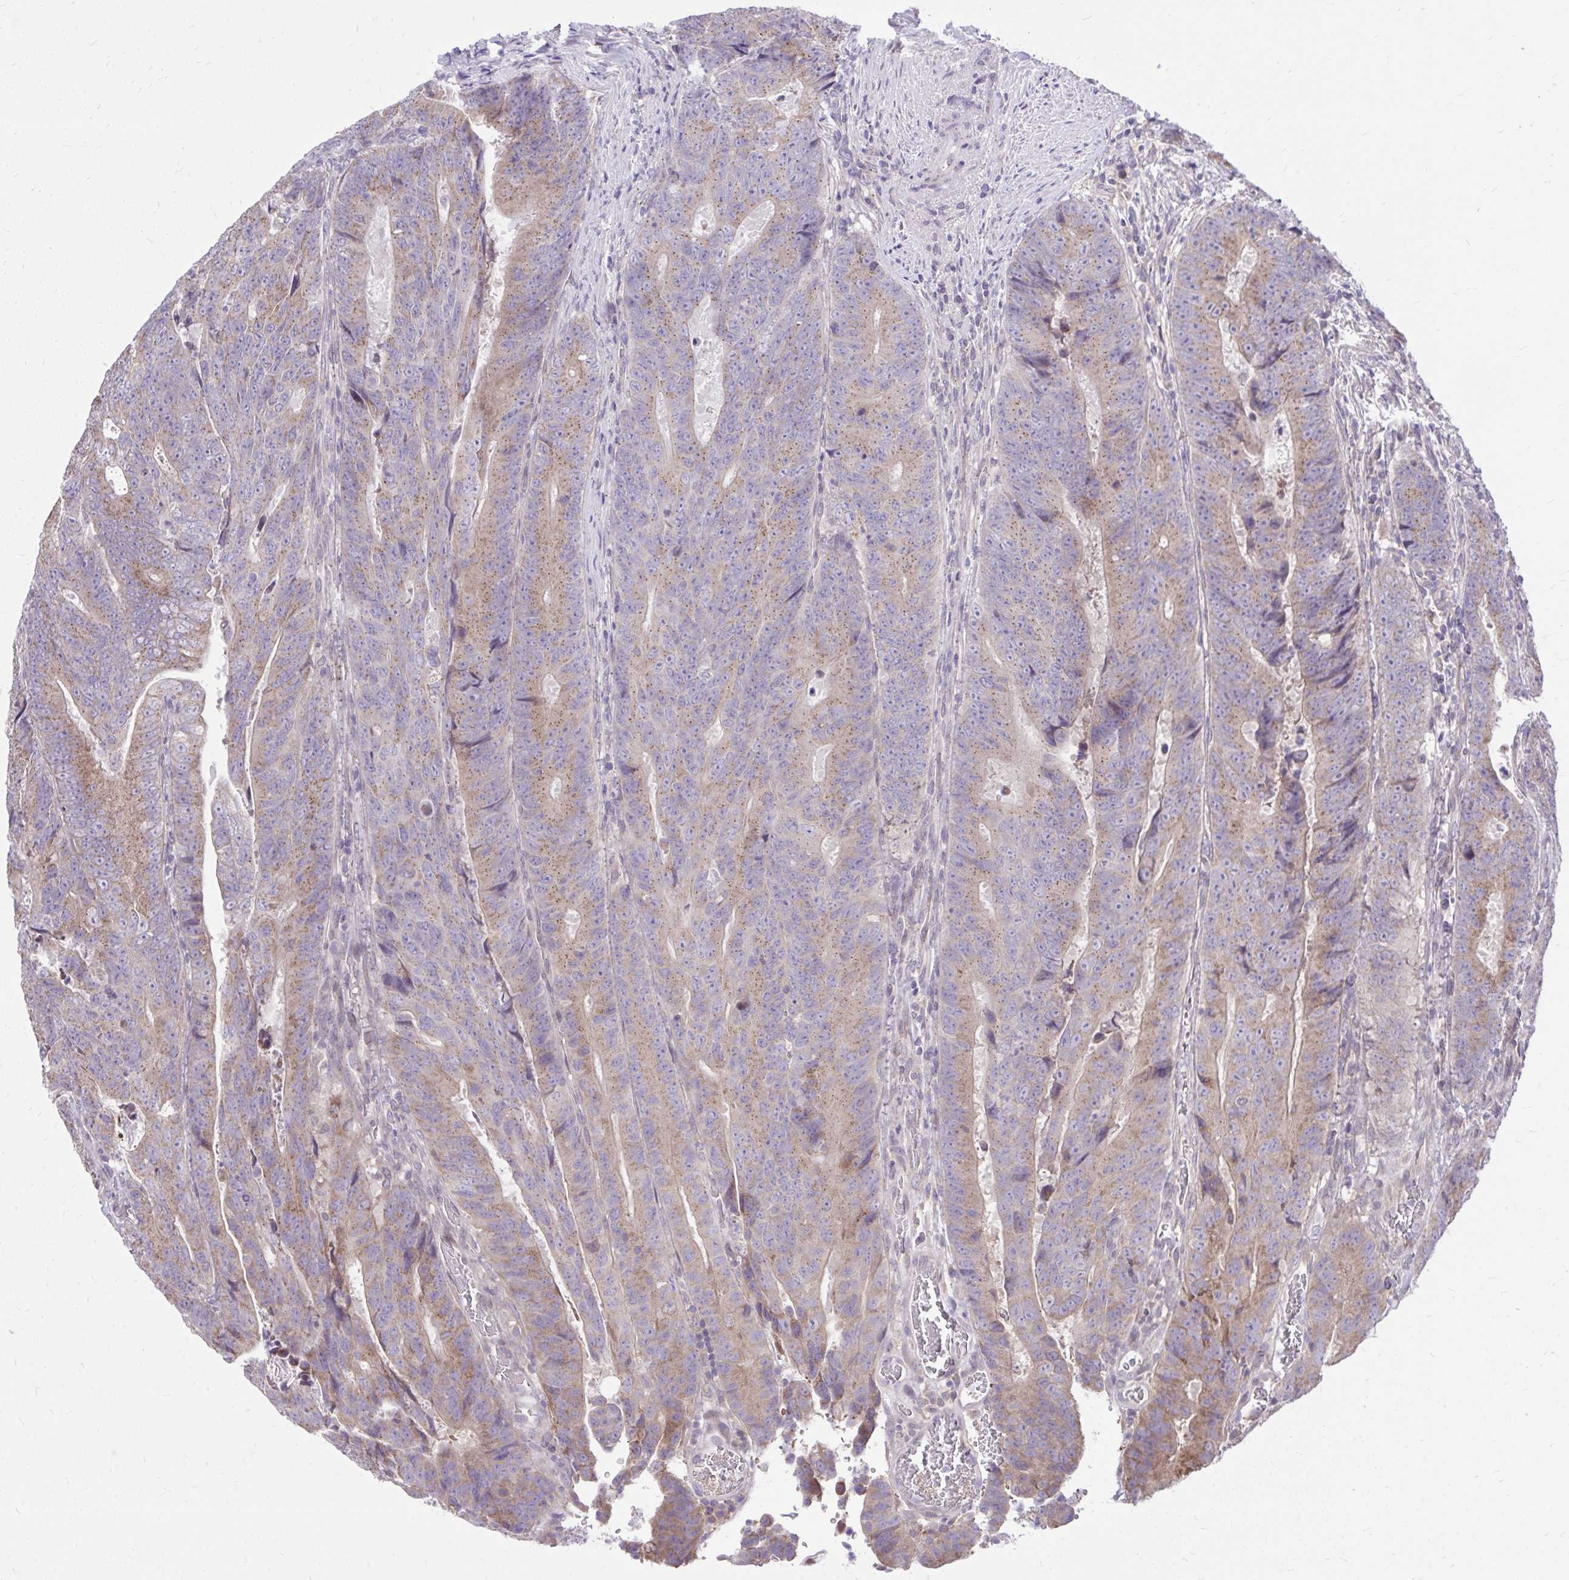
{"staining": {"intensity": "moderate", "quantity": ">75%", "location": "cytoplasmic/membranous"}, "tissue": "colorectal cancer", "cell_type": "Tumor cells", "image_type": "cancer", "snomed": [{"axis": "morphology", "description": "Adenocarcinoma, NOS"}, {"axis": "topography", "description": "Colon"}], "caption": "Brown immunohistochemical staining in human colorectal adenocarcinoma demonstrates moderate cytoplasmic/membranous expression in approximately >75% of tumor cells.", "gene": "CEACAM18", "patient": {"sex": "female", "age": 48}}